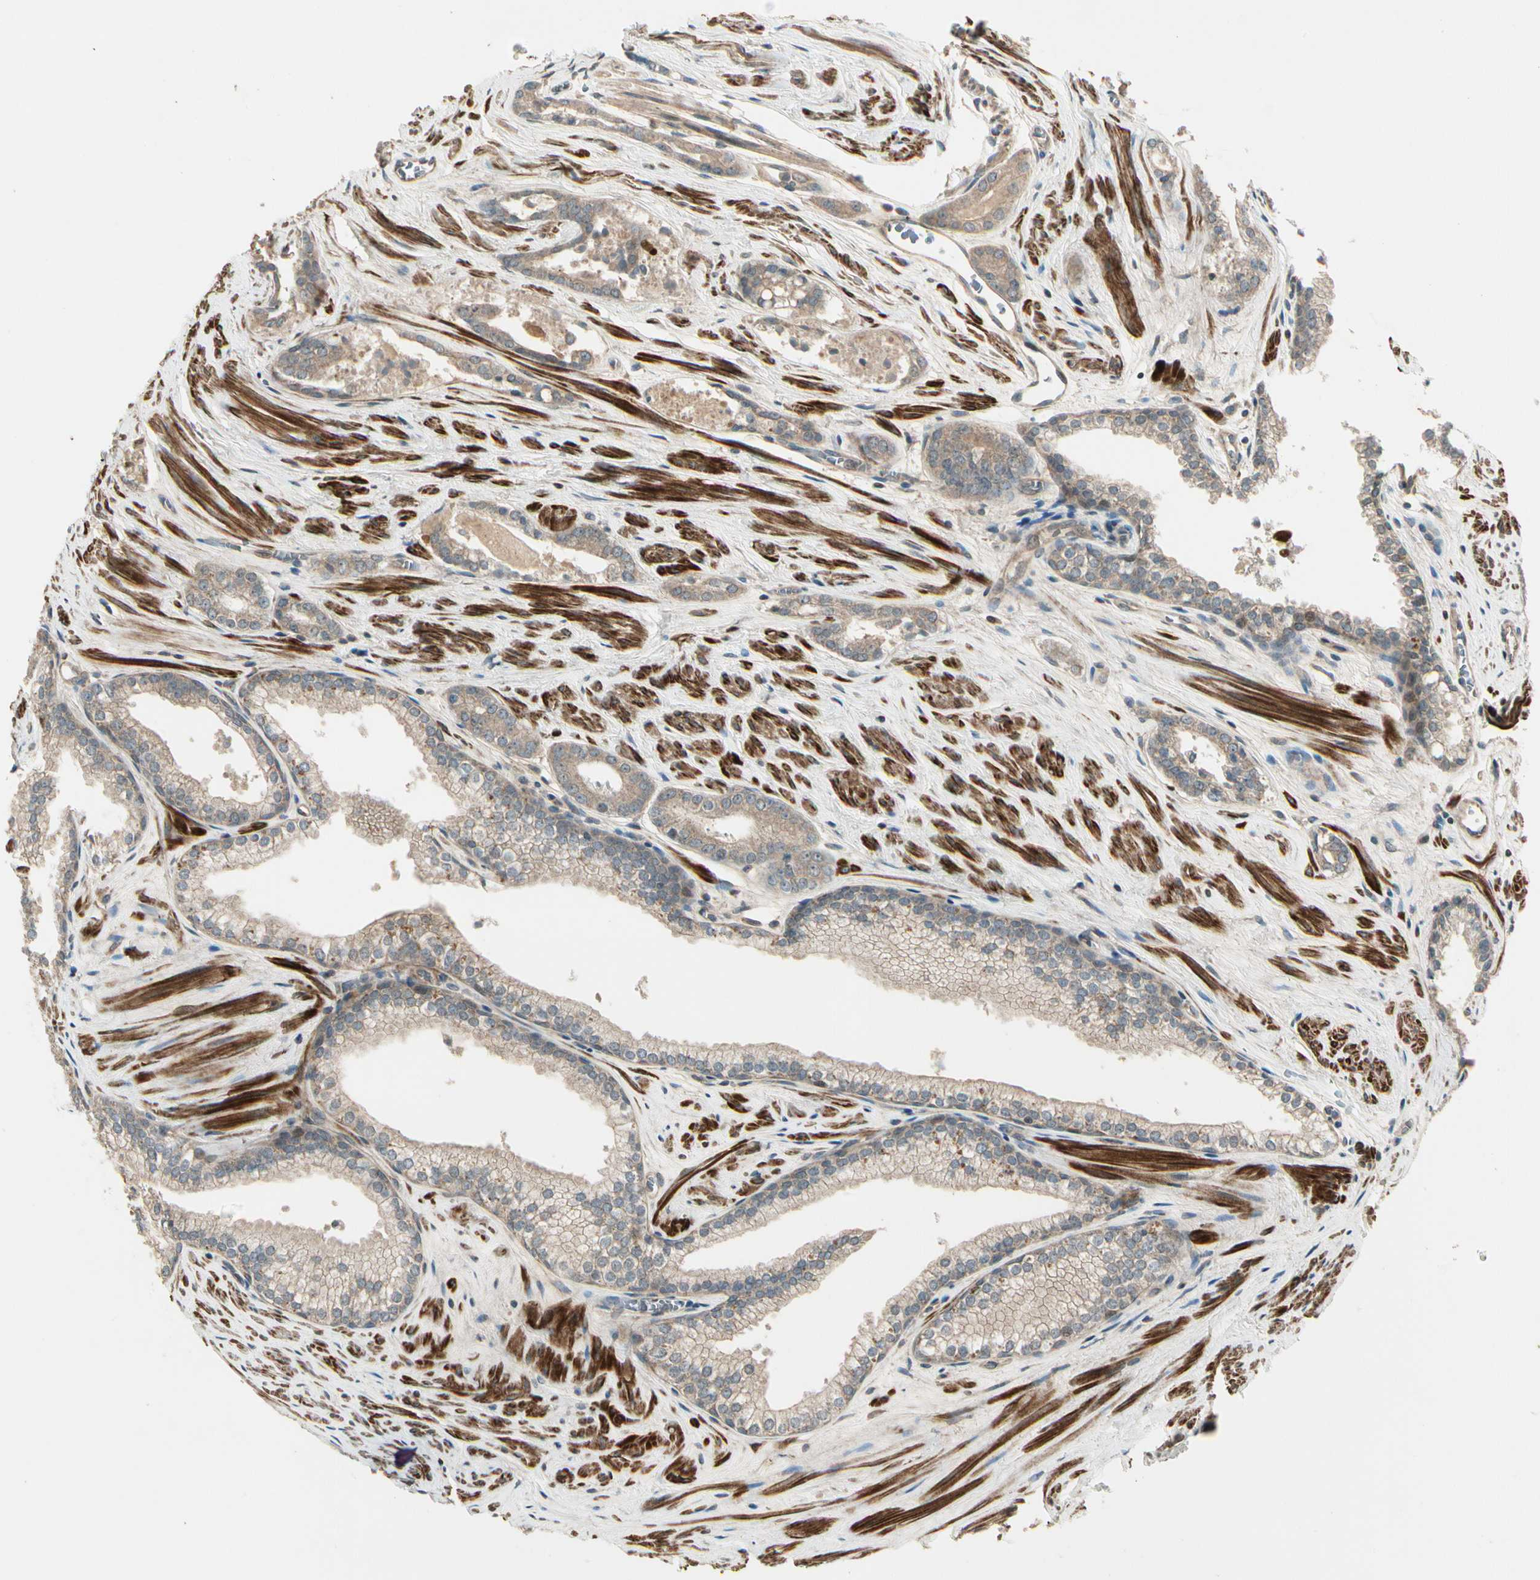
{"staining": {"intensity": "weak", "quantity": ">75%", "location": "cytoplasmic/membranous"}, "tissue": "prostate cancer", "cell_type": "Tumor cells", "image_type": "cancer", "snomed": [{"axis": "morphology", "description": "Adenocarcinoma, Low grade"}, {"axis": "topography", "description": "Prostate"}], "caption": "The histopathology image shows immunohistochemical staining of prostate low-grade adenocarcinoma. There is weak cytoplasmic/membranous staining is seen in approximately >75% of tumor cells. (DAB (3,3'-diaminobenzidine) IHC with brightfield microscopy, high magnification).", "gene": "ACVR1", "patient": {"sex": "male", "age": 60}}